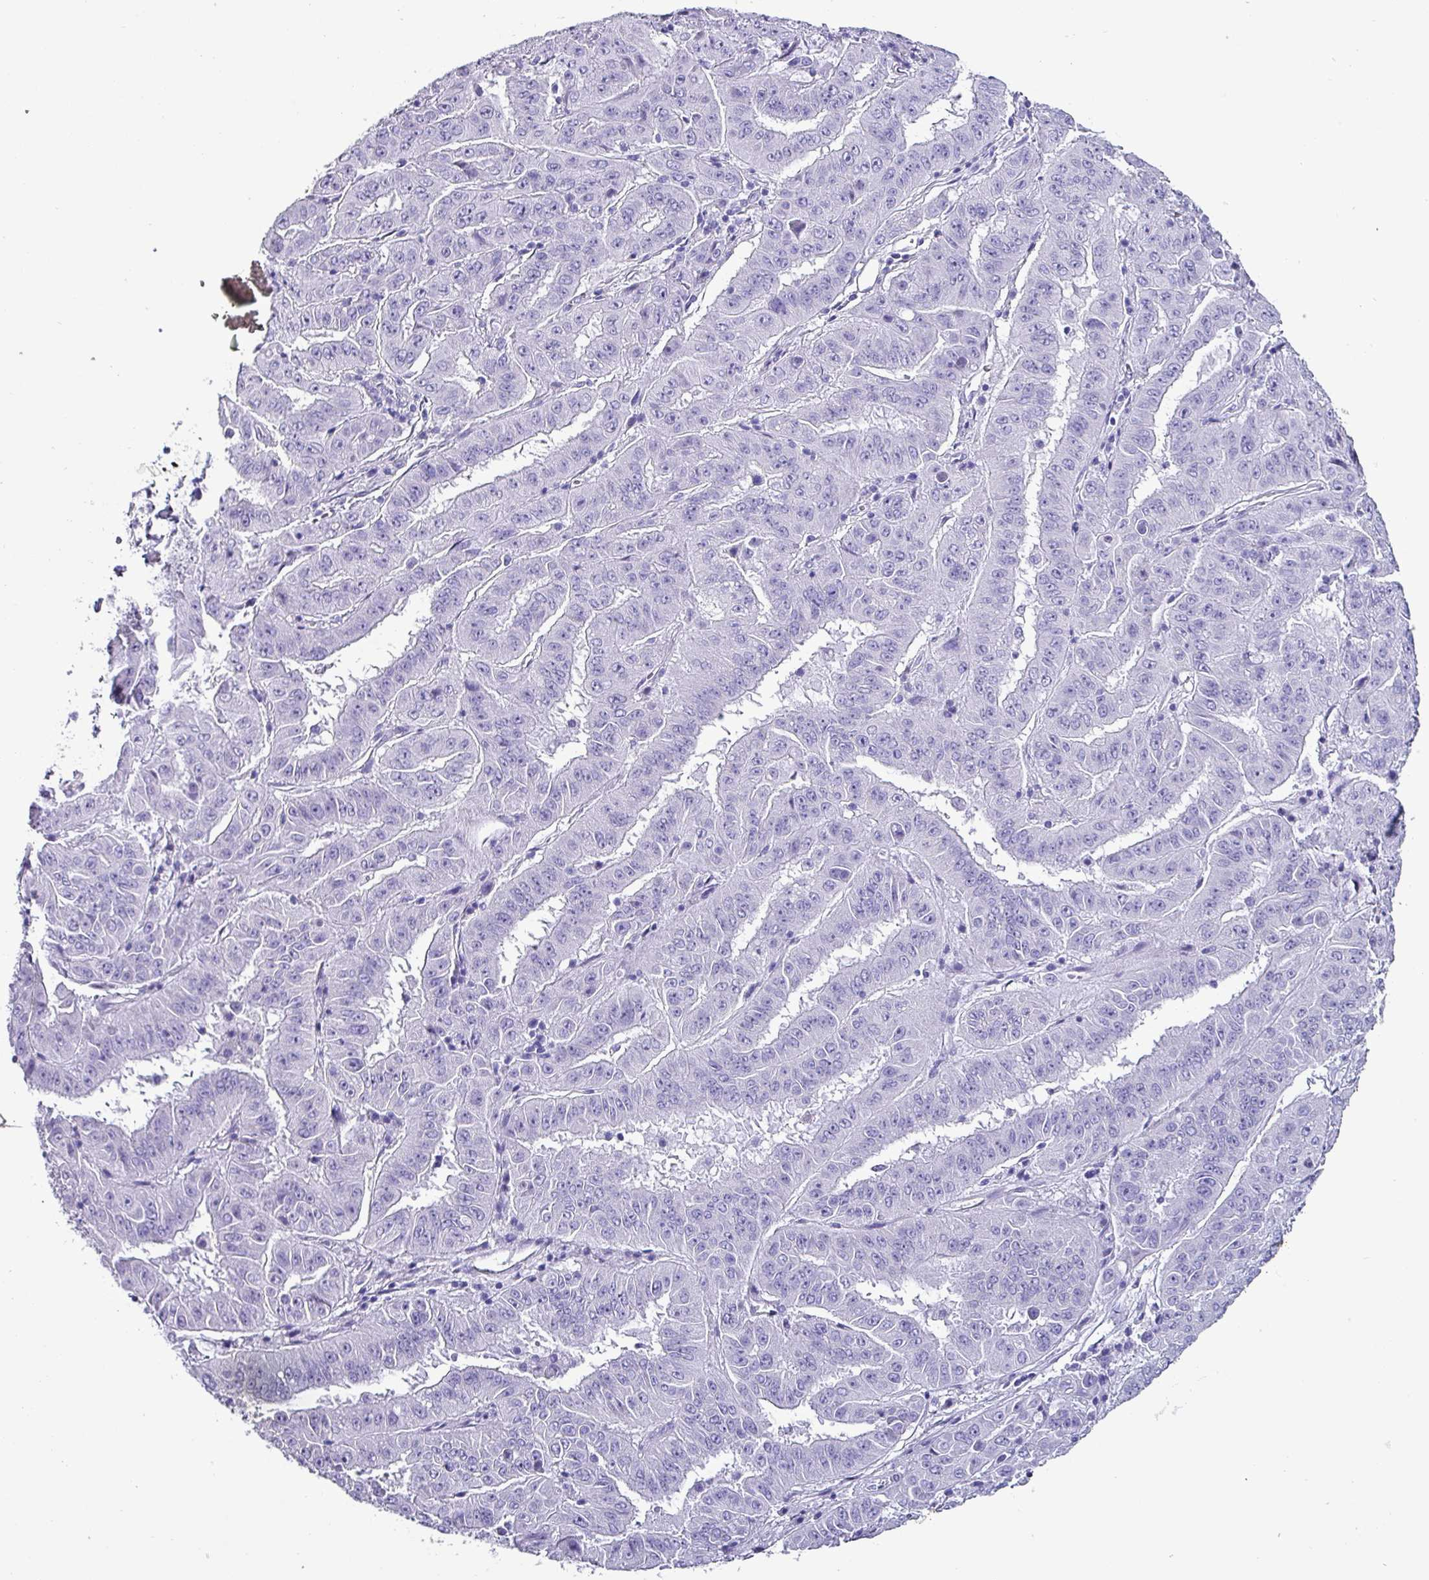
{"staining": {"intensity": "negative", "quantity": "none", "location": "none"}, "tissue": "pancreatic cancer", "cell_type": "Tumor cells", "image_type": "cancer", "snomed": [{"axis": "morphology", "description": "Adenocarcinoma, NOS"}, {"axis": "topography", "description": "Pancreas"}], "caption": "High magnification brightfield microscopy of pancreatic cancer stained with DAB (3,3'-diaminobenzidine) (brown) and counterstained with hematoxylin (blue): tumor cells show no significant staining. (Stains: DAB (3,3'-diaminobenzidine) immunohistochemistry with hematoxylin counter stain, Microscopy: brightfield microscopy at high magnification).", "gene": "KRT6C", "patient": {"sex": "male", "age": 63}}